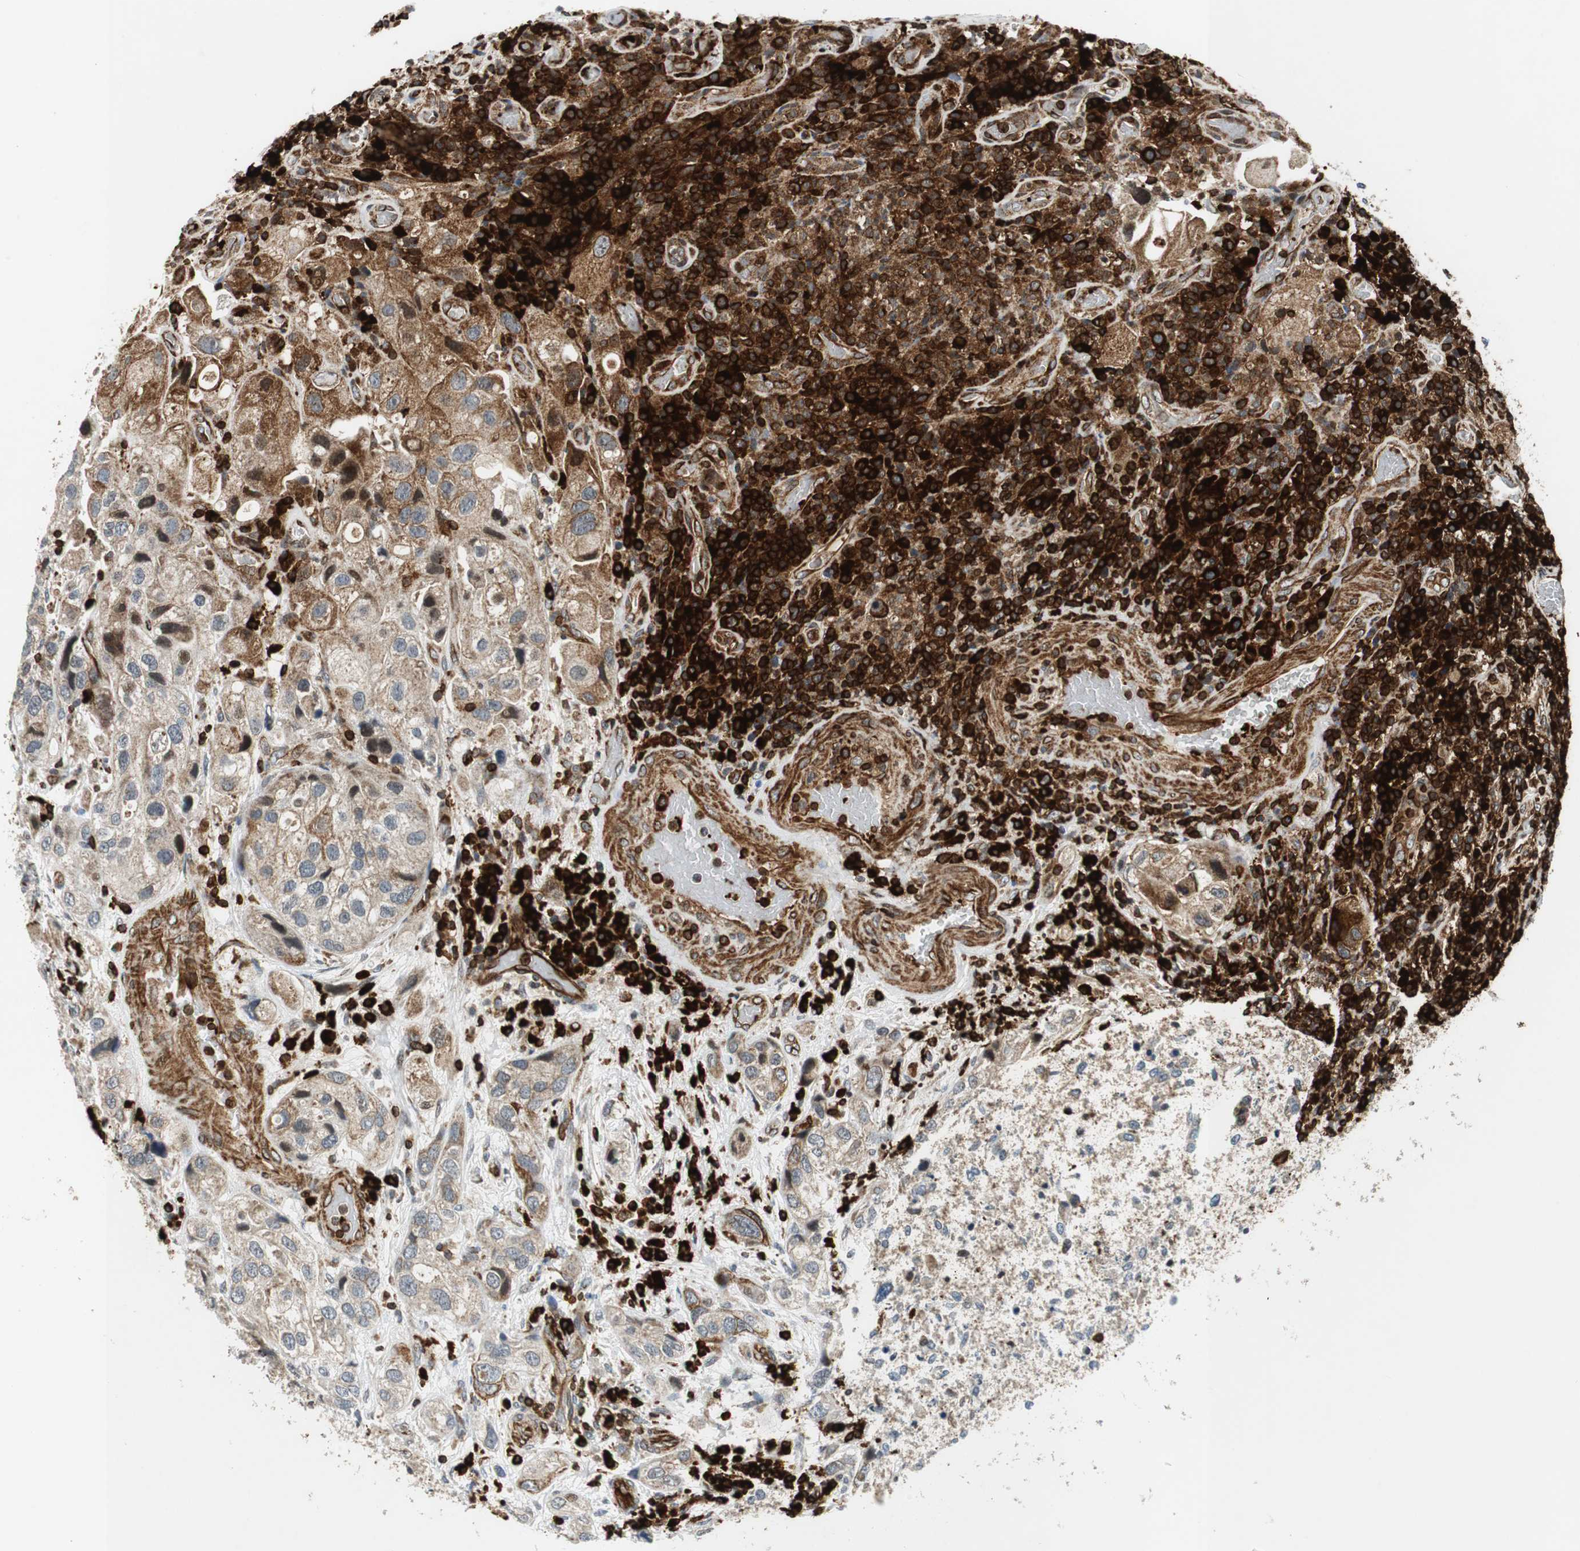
{"staining": {"intensity": "moderate", "quantity": "<25%", "location": "cytoplasmic/membranous"}, "tissue": "urothelial cancer", "cell_type": "Tumor cells", "image_type": "cancer", "snomed": [{"axis": "morphology", "description": "Urothelial carcinoma, High grade"}, {"axis": "topography", "description": "Urinary bladder"}], "caption": "The immunohistochemical stain highlights moderate cytoplasmic/membranous staining in tumor cells of urothelial carcinoma (high-grade) tissue.", "gene": "TUBA4A", "patient": {"sex": "female", "age": 64}}